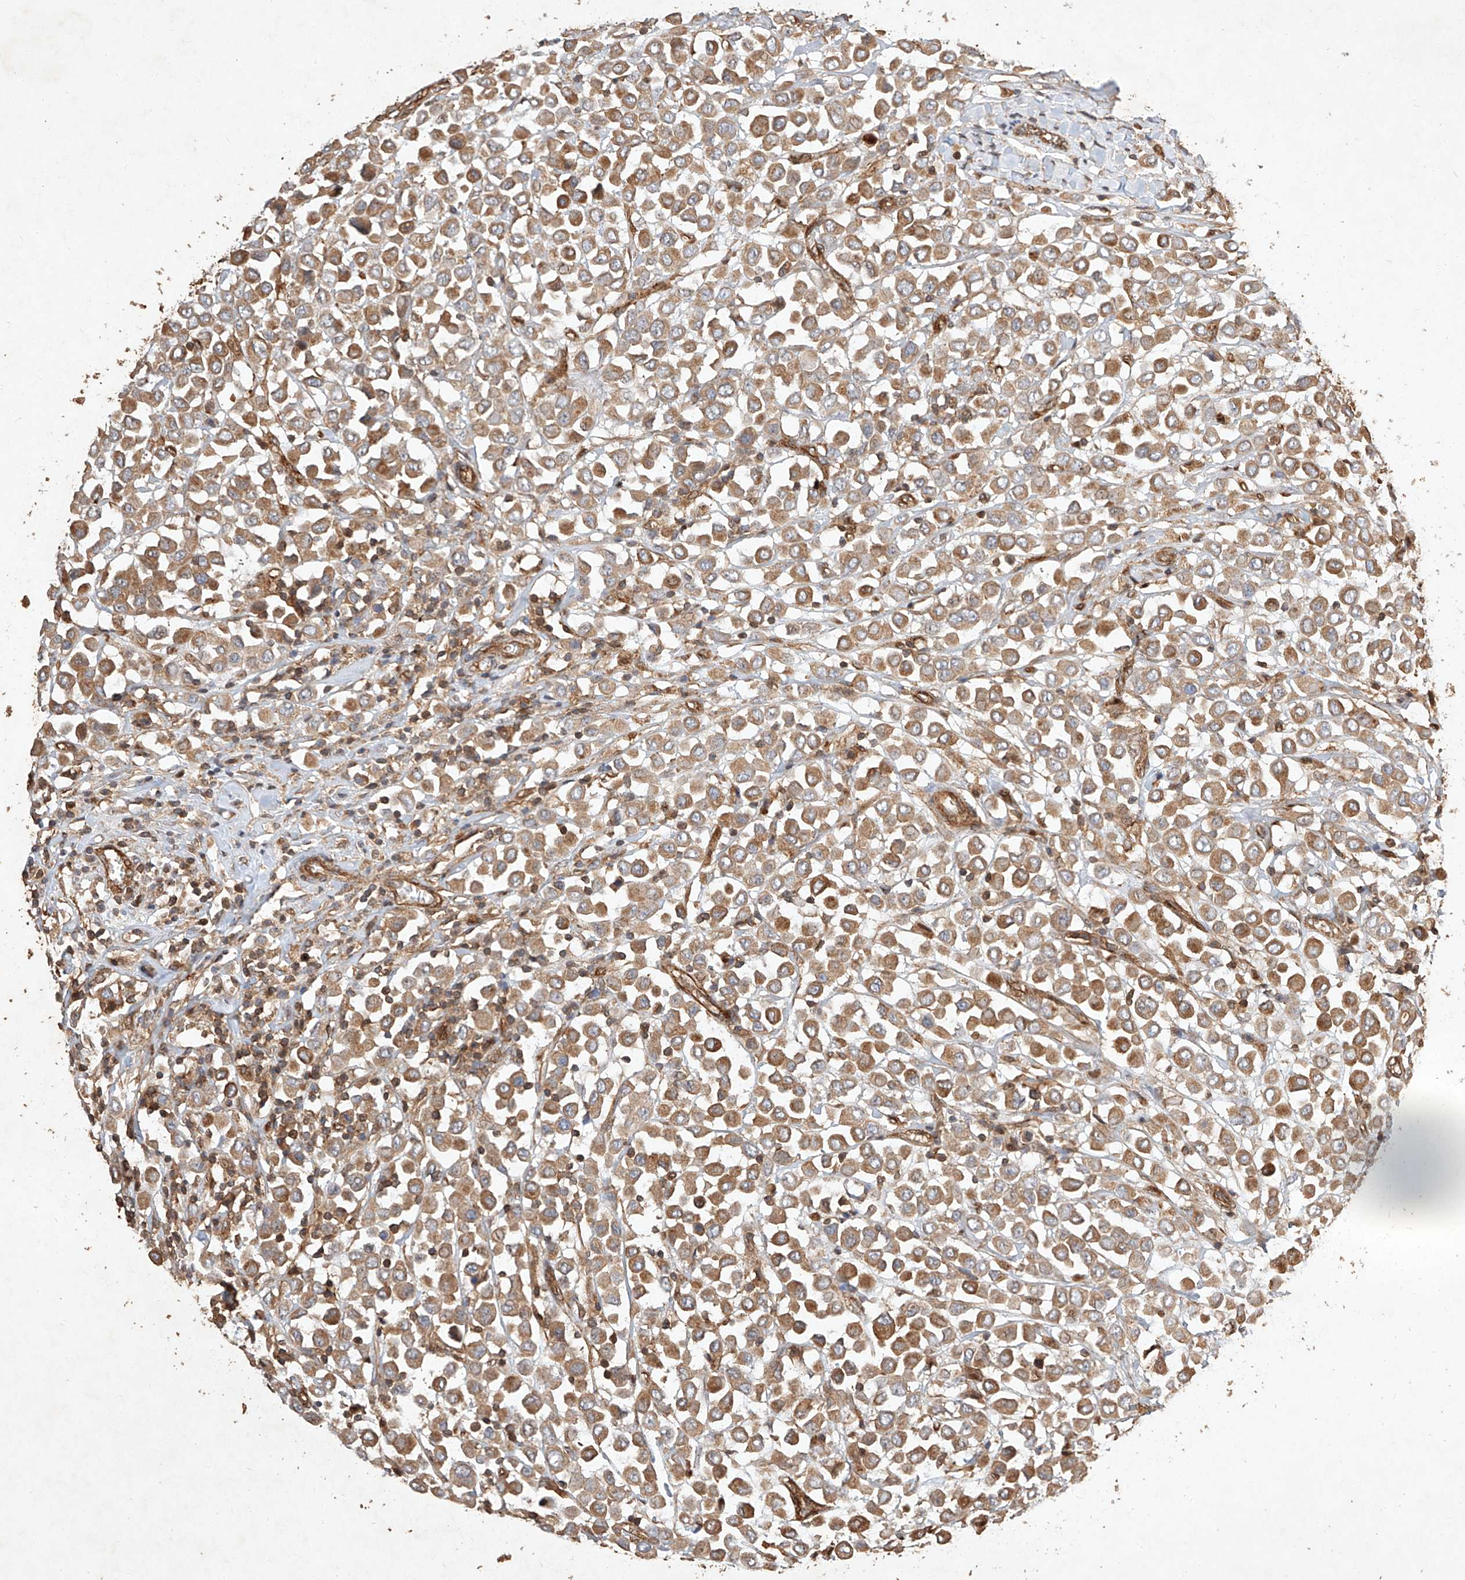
{"staining": {"intensity": "moderate", "quantity": ">75%", "location": "cytoplasmic/membranous"}, "tissue": "breast cancer", "cell_type": "Tumor cells", "image_type": "cancer", "snomed": [{"axis": "morphology", "description": "Duct carcinoma"}, {"axis": "topography", "description": "Breast"}], "caption": "An IHC micrograph of tumor tissue is shown. Protein staining in brown shows moderate cytoplasmic/membranous positivity in breast cancer (infiltrating ductal carcinoma) within tumor cells.", "gene": "GHDC", "patient": {"sex": "female", "age": 61}}